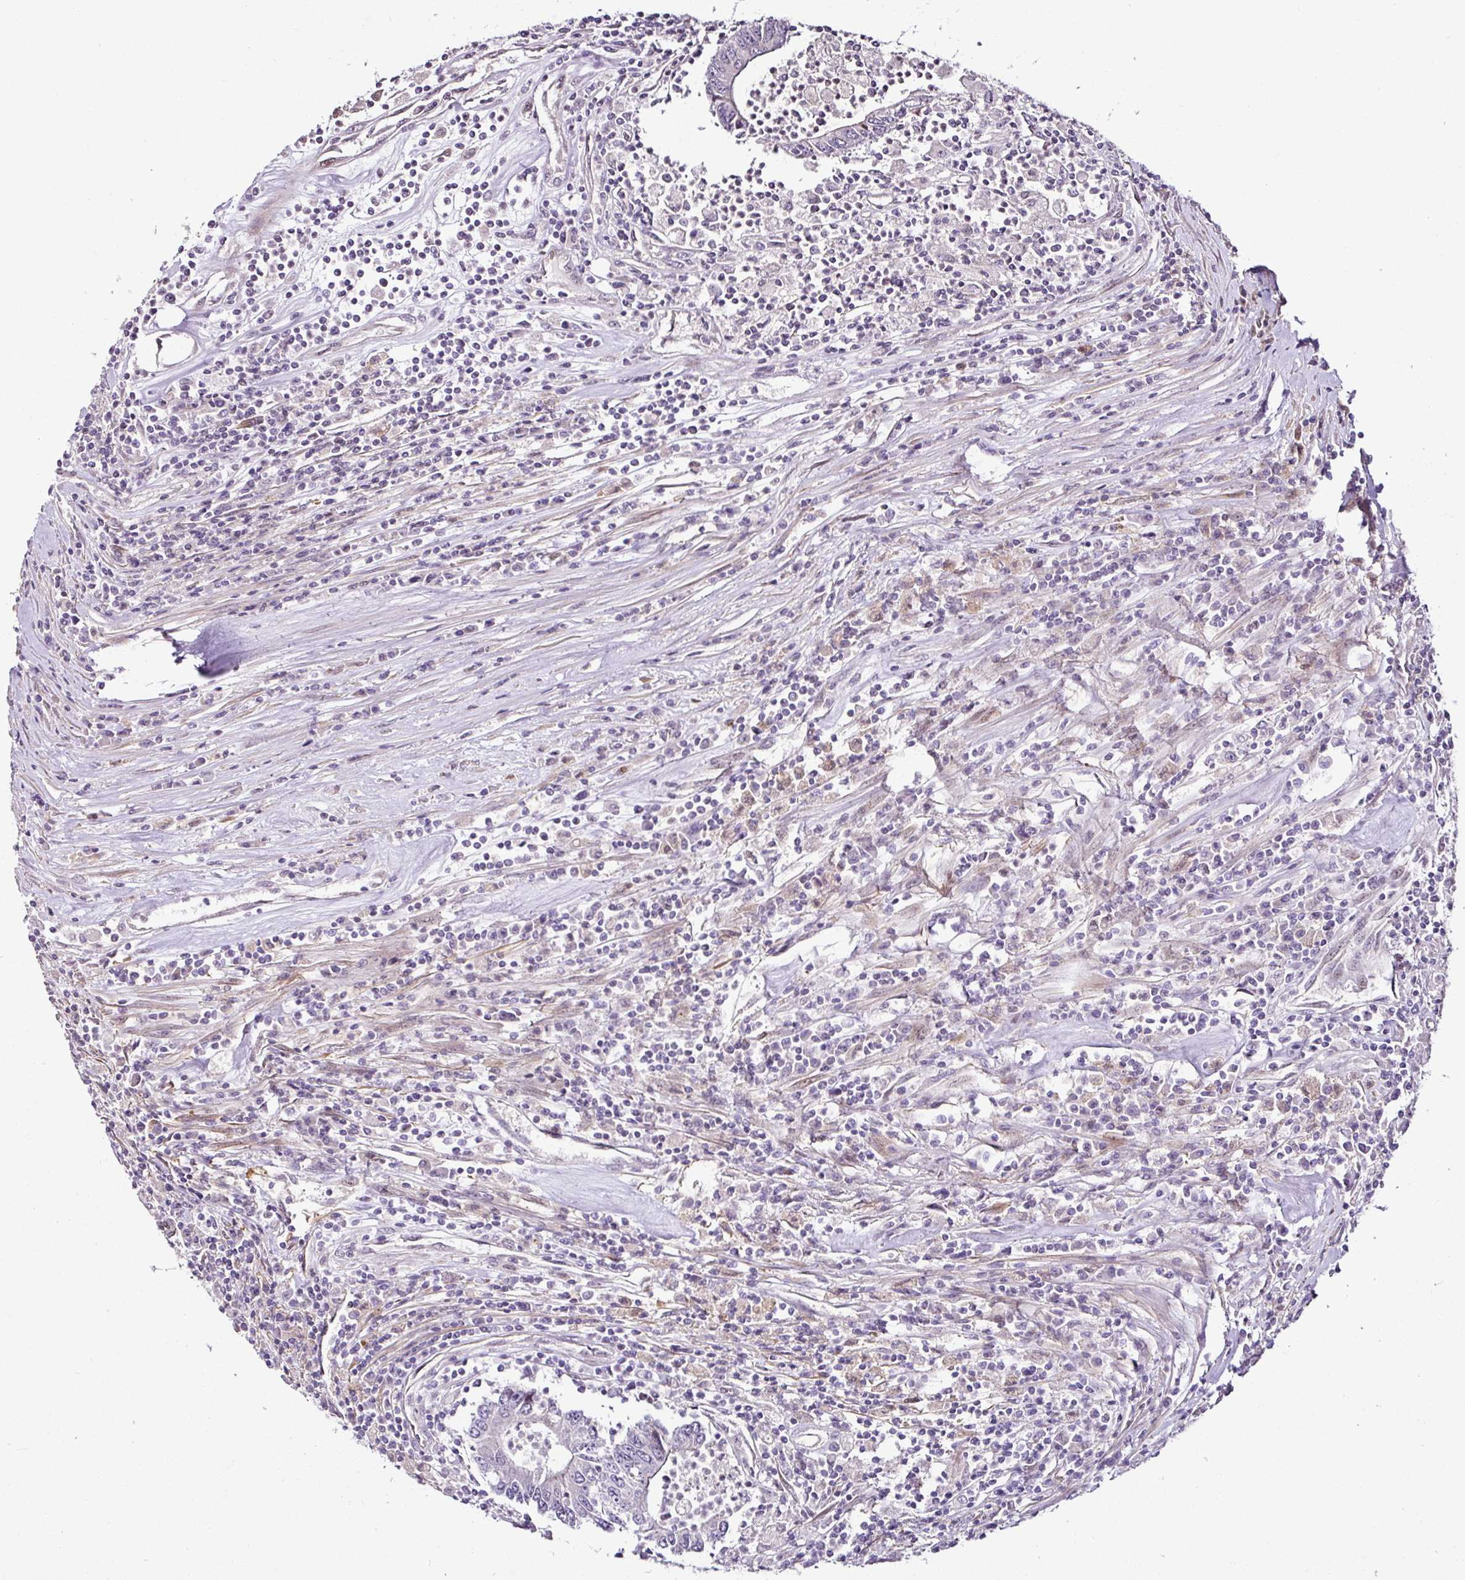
{"staining": {"intensity": "negative", "quantity": "none", "location": "none"}, "tissue": "colorectal cancer", "cell_type": "Tumor cells", "image_type": "cancer", "snomed": [{"axis": "morphology", "description": "Adenocarcinoma, NOS"}, {"axis": "topography", "description": "Colon"}], "caption": "Immunohistochemistry histopathology image of neoplastic tissue: human colorectal cancer (adenocarcinoma) stained with DAB (3,3'-diaminobenzidine) displays no significant protein staining in tumor cells.", "gene": "COPRS", "patient": {"sex": "female", "age": 48}}